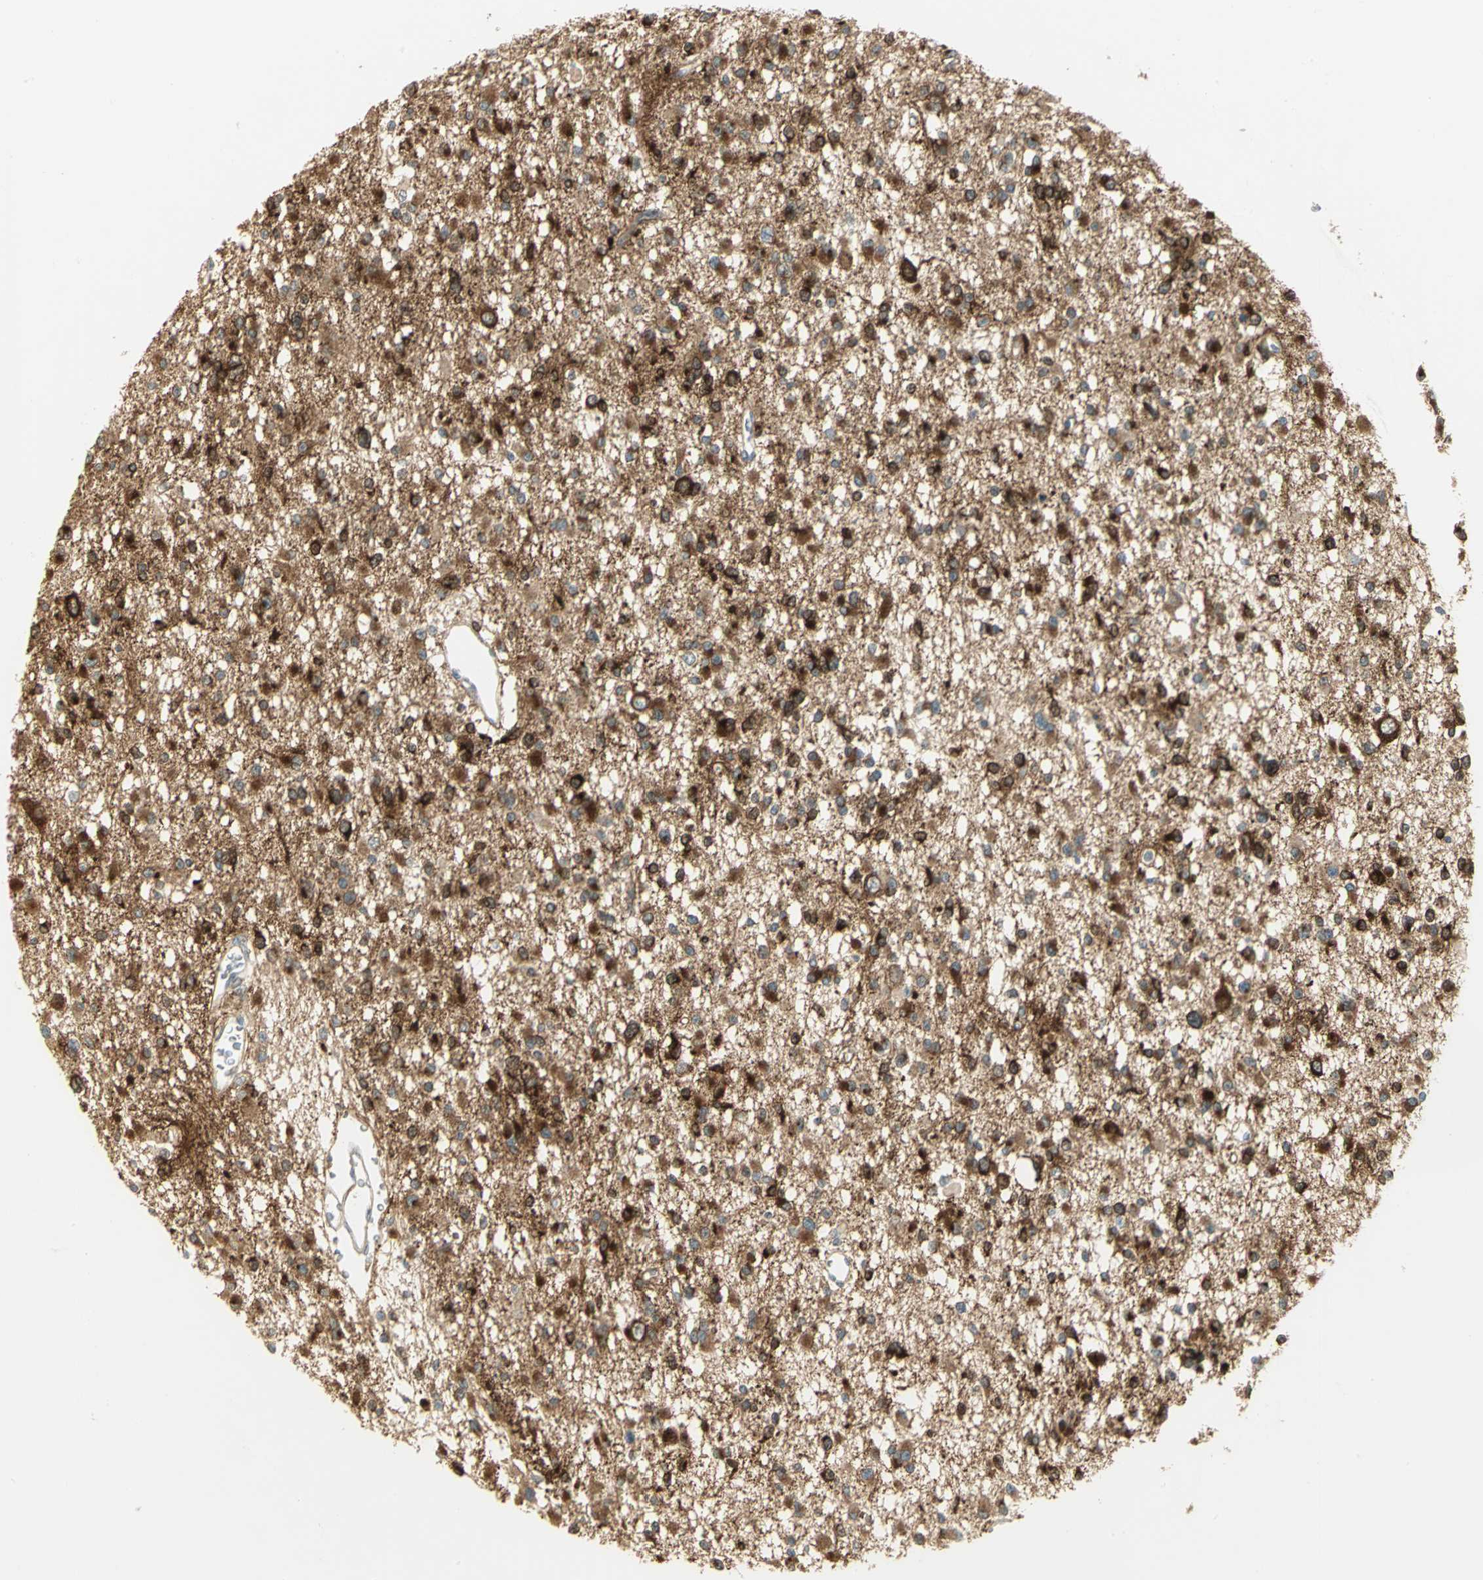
{"staining": {"intensity": "strong", "quantity": ">75%", "location": "cytoplasmic/membranous"}, "tissue": "glioma", "cell_type": "Tumor cells", "image_type": "cancer", "snomed": [{"axis": "morphology", "description": "Glioma, malignant, Low grade"}, {"axis": "topography", "description": "Brain"}], "caption": "Immunohistochemical staining of glioma reveals high levels of strong cytoplasmic/membranous expression in about >75% of tumor cells.", "gene": "MAPK8IP3", "patient": {"sex": "female", "age": 22}}